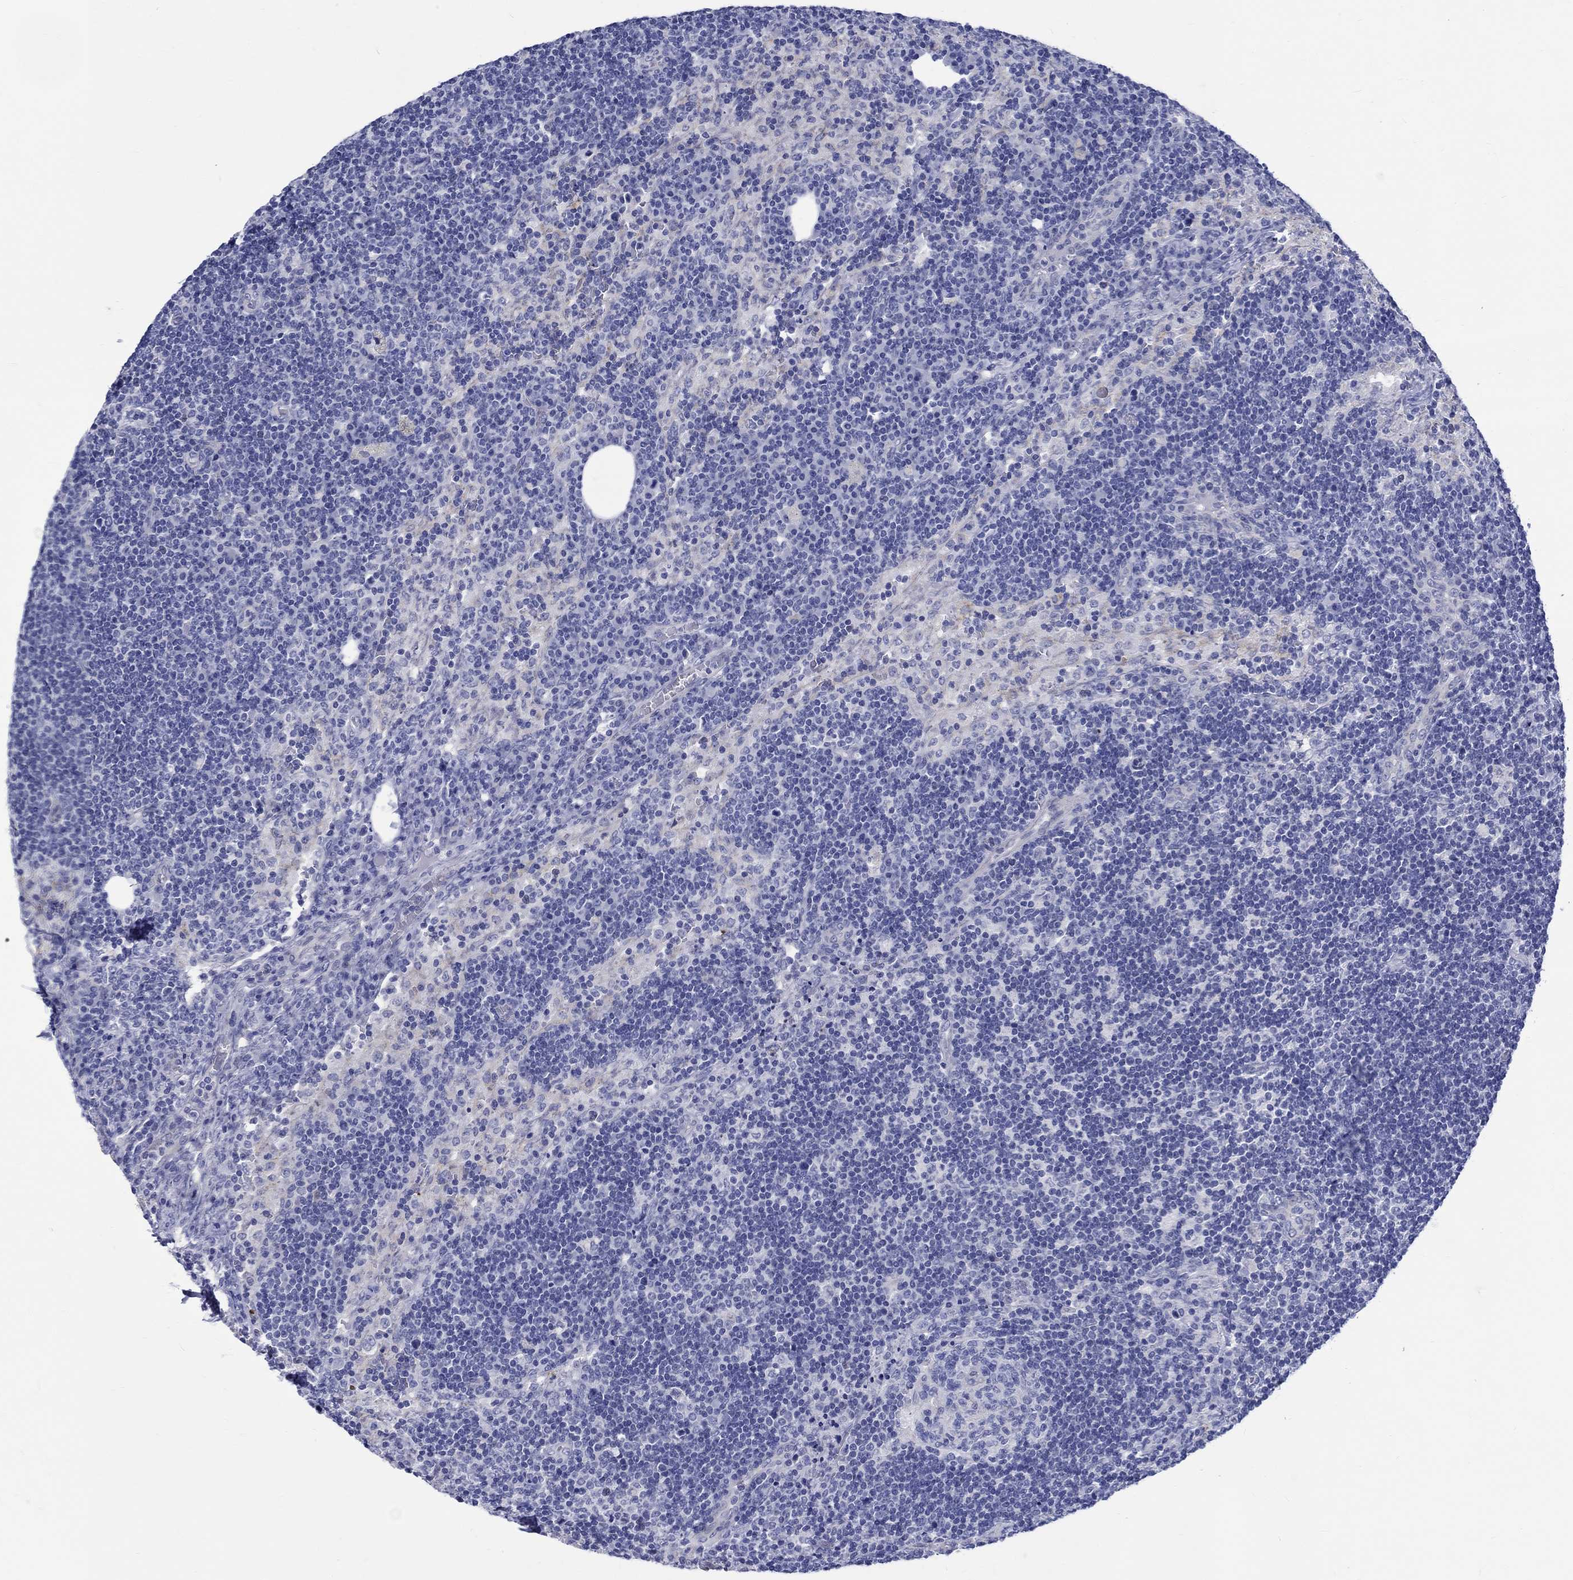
{"staining": {"intensity": "negative", "quantity": "none", "location": "none"}, "tissue": "lymph node", "cell_type": "Germinal center cells", "image_type": "normal", "snomed": [{"axis": "morphology", "description": "Normal tissue, NOS"}, {"axis": "topography", "description": "Lymph node"}], "caption": "High magnification brightfield microscopy of benign lymph node stained with DAB (3,3'-diaminobenzidine) (brown) and counterstained with hematoxylin (blue): germinal center cells show no significant staining. (DAB IHC, high magnification).", "gene": "SH2D7", "patient": {"sex": "male", "age": 63}}